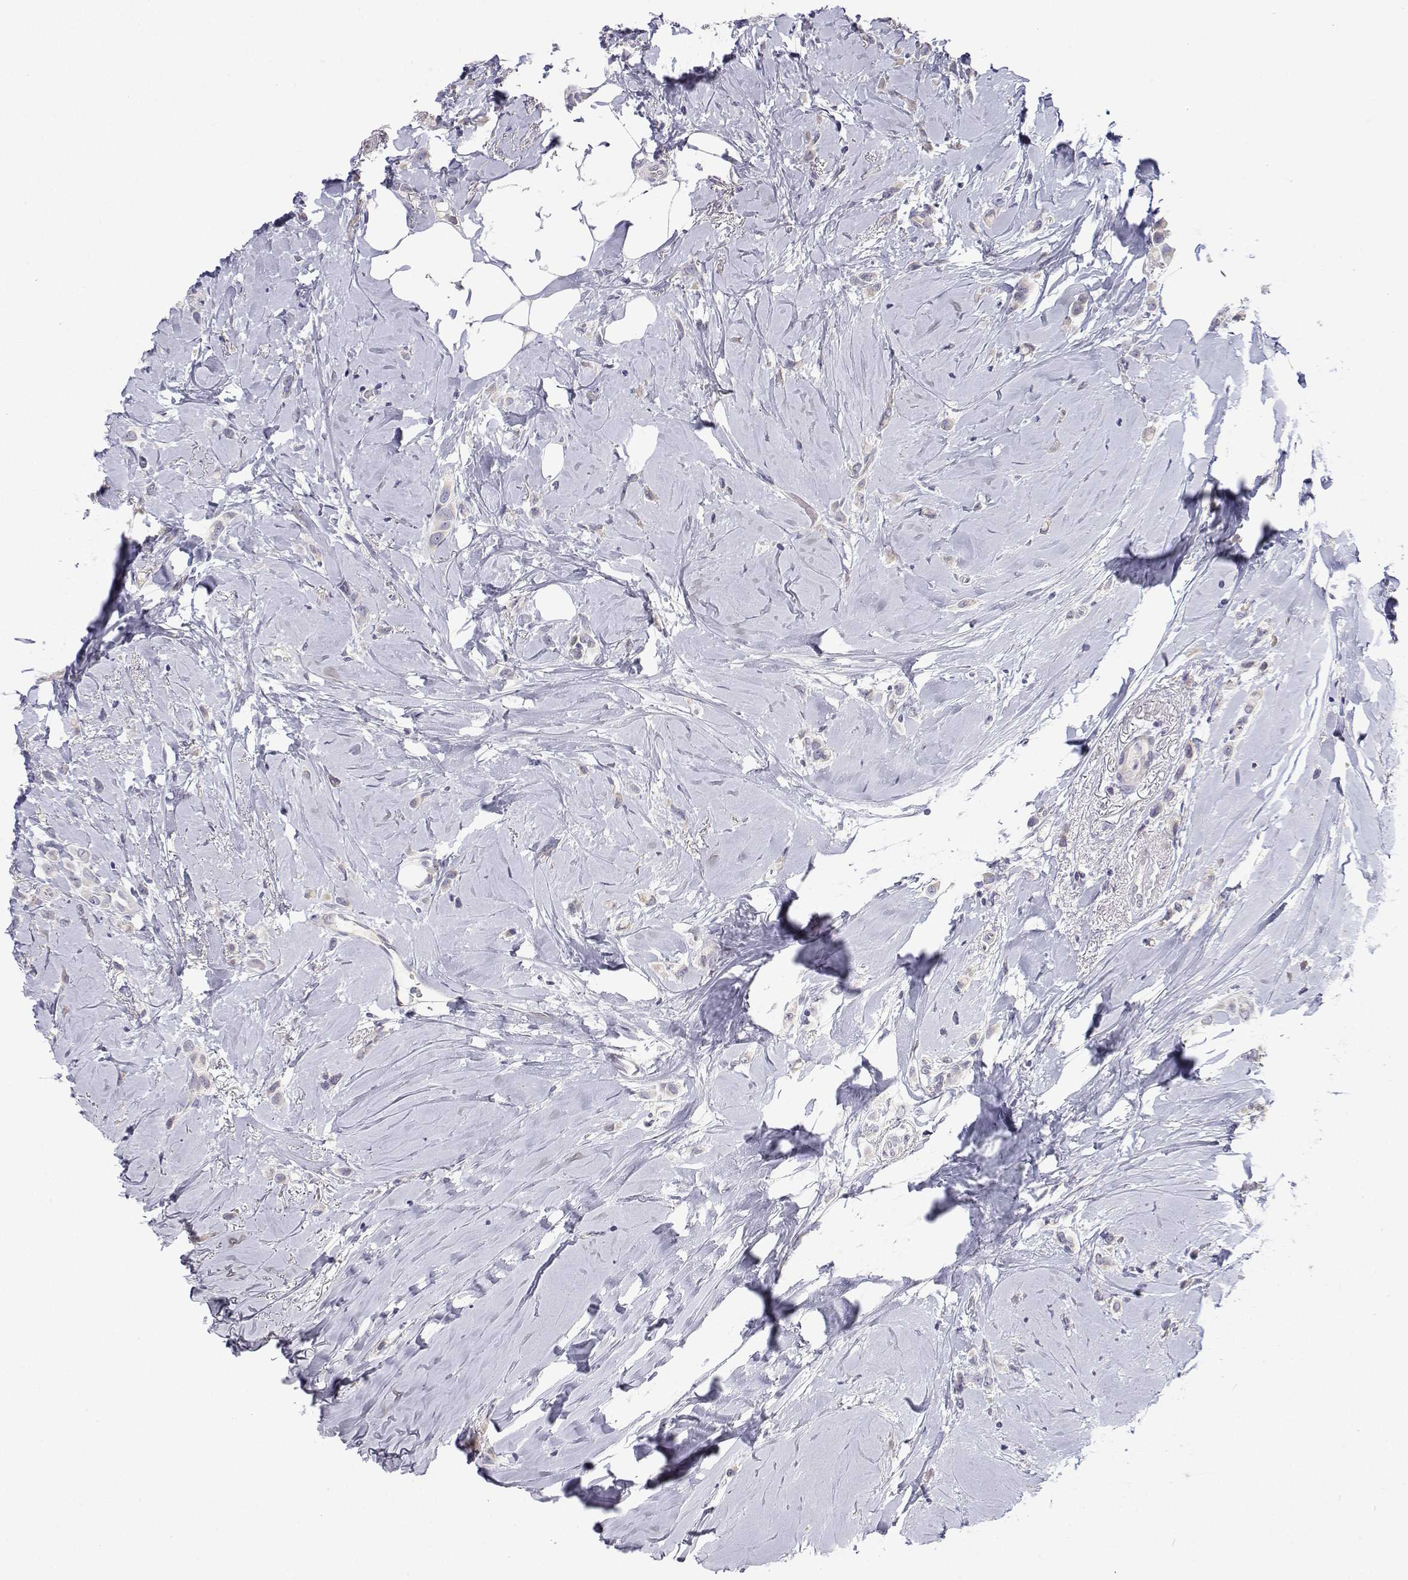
{"staining": {"intensity": "negative", "quantity": "none", "location": "none"}, "tissue": "breast cancer", "cell_type": "Tumor cells", "image_type": "cancer", "snomed": [{"axis": "morphology", "description": "Lobular carcinoma"}, {"axis": "topography", "description": "Breast"}], "caption": "Image shows no protein positivity in tumor cells of breast cancer (lobular carcinoma) tissue.", "gene": "ANKRD65", "patient": {"sex": "female", "age": 66}}